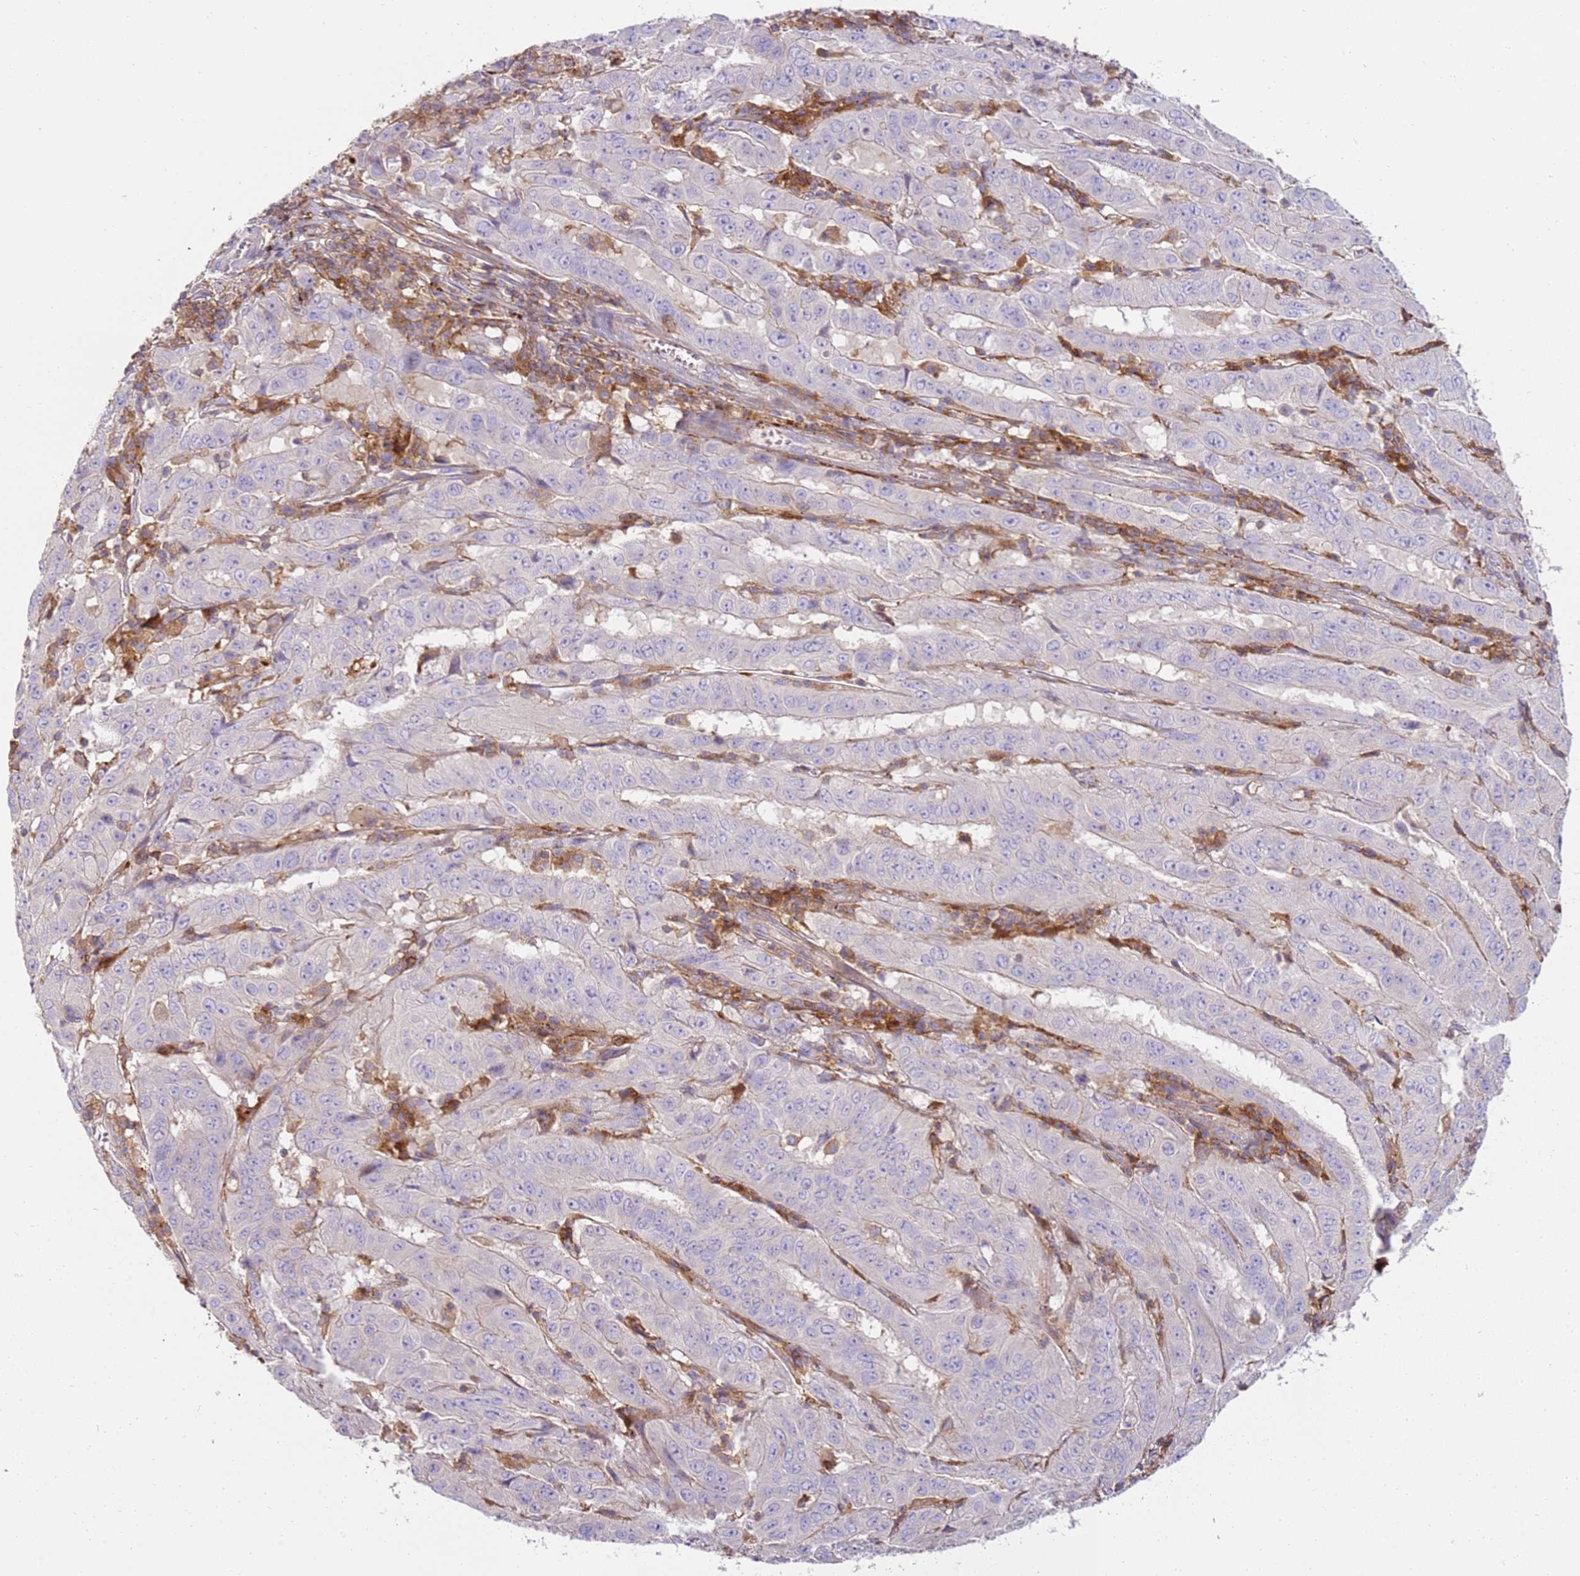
{"staining": {"intensity": "negative", "quantity": "none", "location": "none"}, "tissue": "pancreatic cancer", "cell_type": "Tumor cells", "image_type": "cancer", "snomed": [{"axis": "morphology", "description": "Adenocarcinoma, NOS"}, {"axis": "topography", "description": "Pancreas"}], "caption": "A histopathology image of pancreatic adenocarcinoma stained for a protein reveals no brown staining in tumor cells. The staining is performed using DAB brown chromogen with nuclei counter-stained in using hematoxylin.", "gene": "FPR1", "patient": {"sex": "male", "age": 63}}